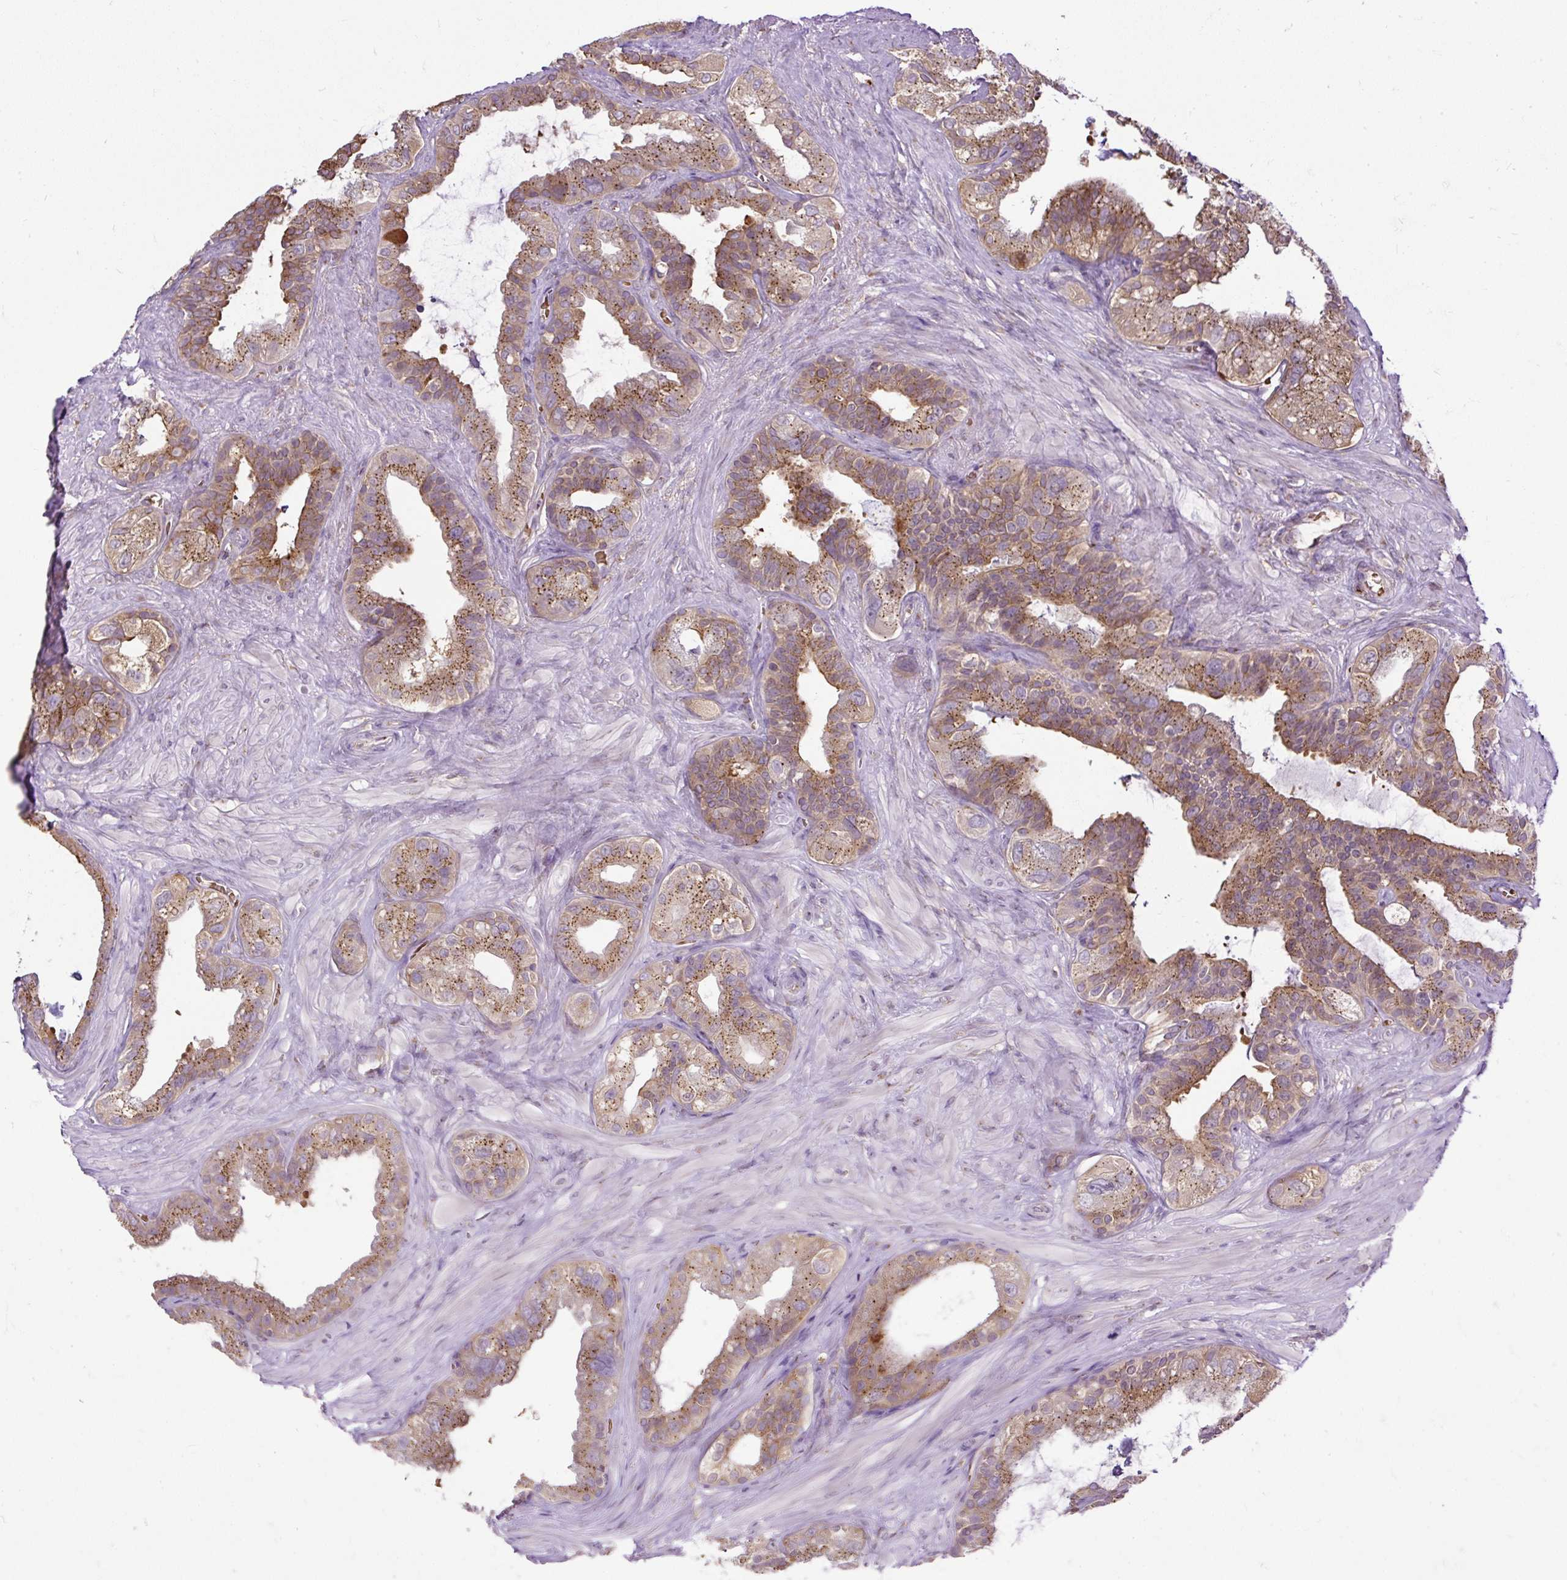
{"staining": {"intensity": "strong", "quantity": ">75%", "location": "cytoplasmic/membranous"}, "tissue": "seminal vesicle", "cell_type": "Glandular cells", "image_type": "normal", "snomed": [{"axis": "morphology", "description": "Normal tissue, NOS"}, {"axis": "topography", "description": "Seminal veicle"}, {"axis": "topography", "description": "Peripheral nerve tissue"}], "caption": "Protein expression analysis of normal seminal vesicle displays strong cytoplasmic/membranous positivity in about >75% of glandular cells. Nuclei are stained in blue.", "gene": "SMC4", "patient": {"sex": "male", "age": 76}}